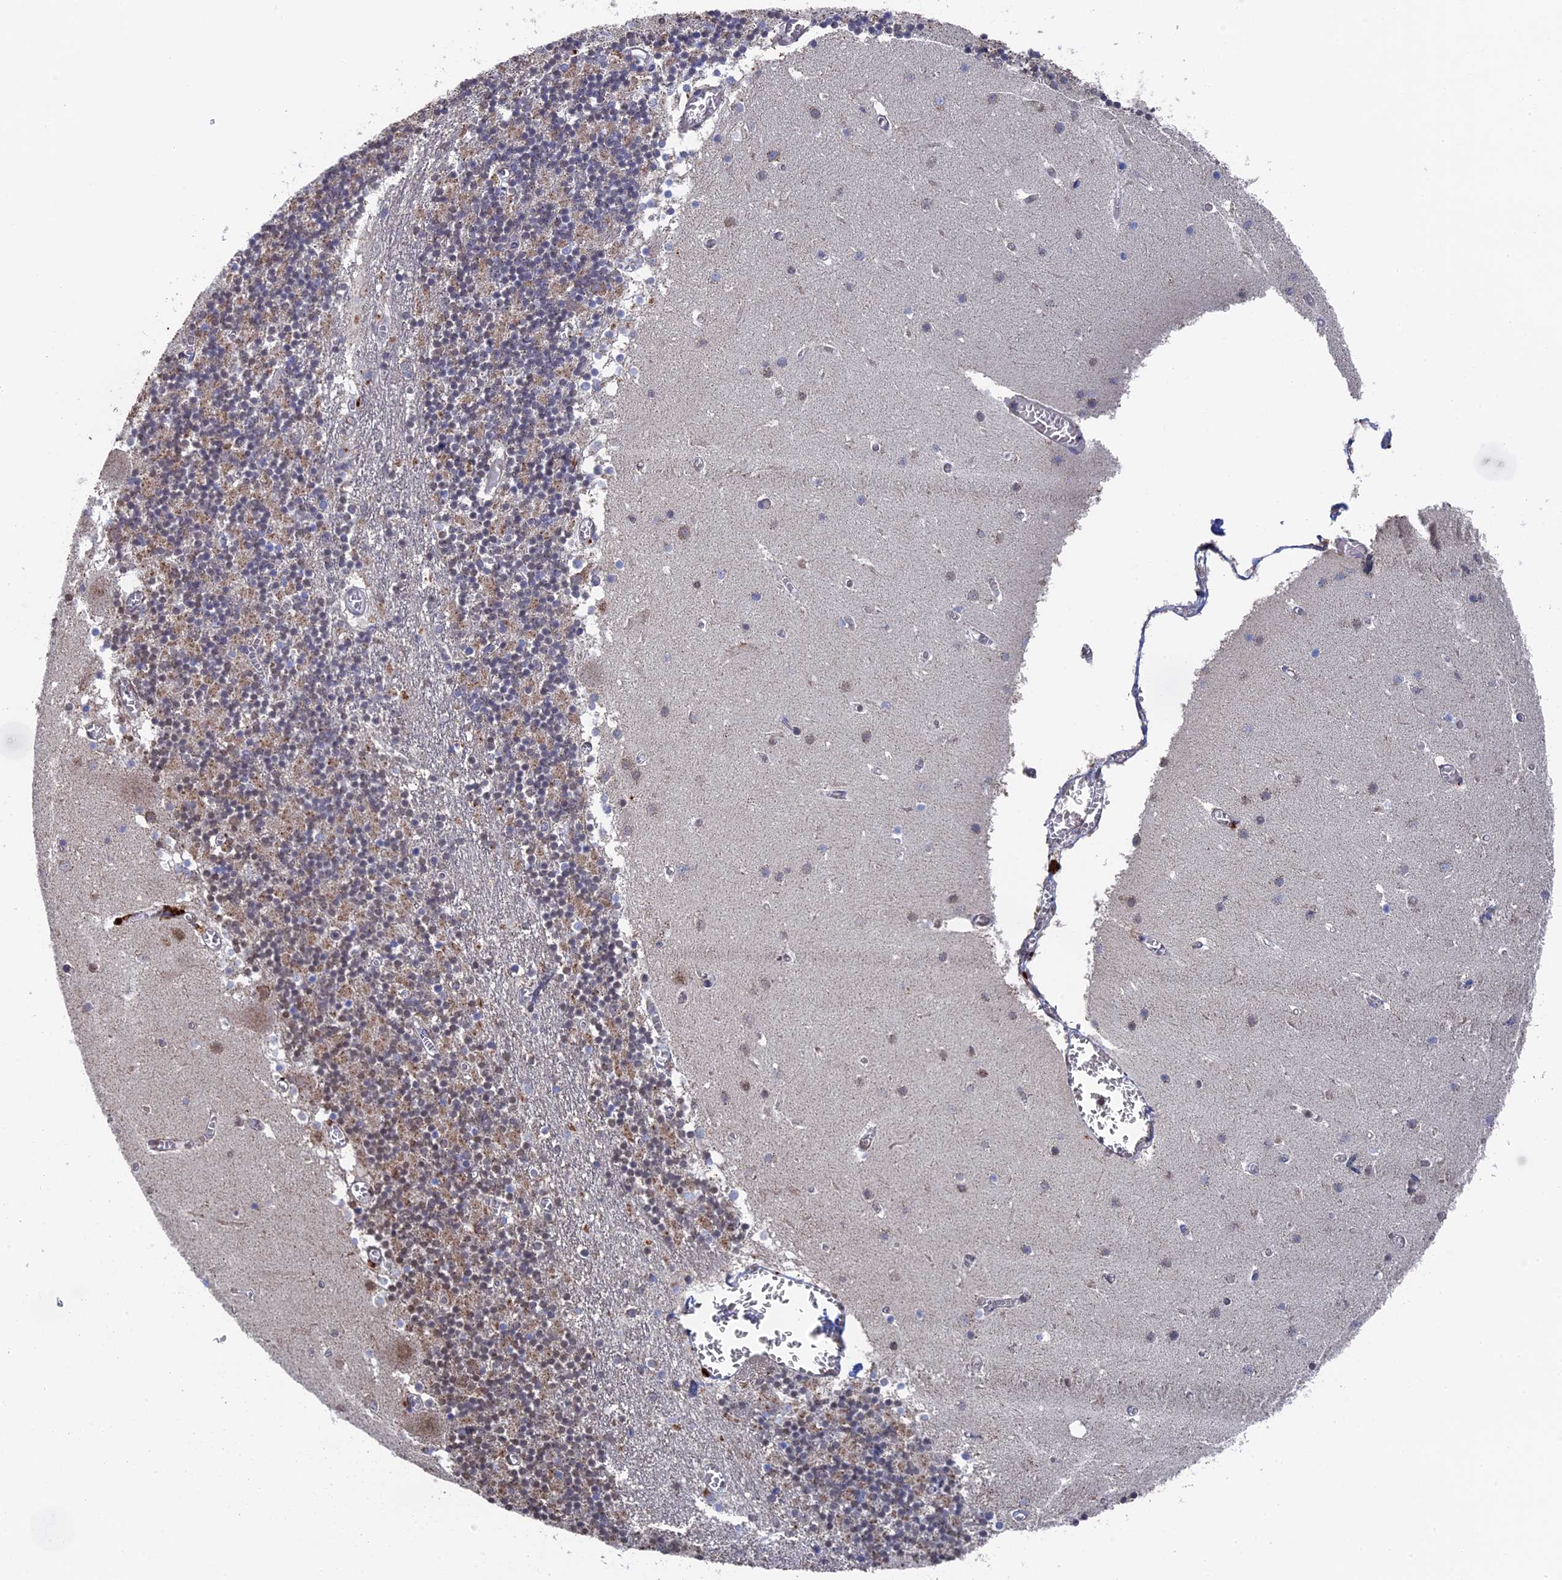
{"staining": {"intensity": "moderate", "quantity": "25%-75%", "location": "cytoplasmic/membranous"}, "tissue": "cerebellum", "cell_type": "Cells in granular layer", "image_type": "normal", "snomed": [{"axis": "morphology", "description": "Normal tissue, NOS"}, {"axis": "topography", "description": "Cerebellum"}], "caption": "DAB (3,3'-diaminobenzidine) immunohistochemical staining of unremarkable cerebellum displays moderate cytoplasmic/membranous protein staining in about 25%-75% of cells in granular layer.", "gene": "SMG9", "patient": {"sex": "female", "age": 28}}